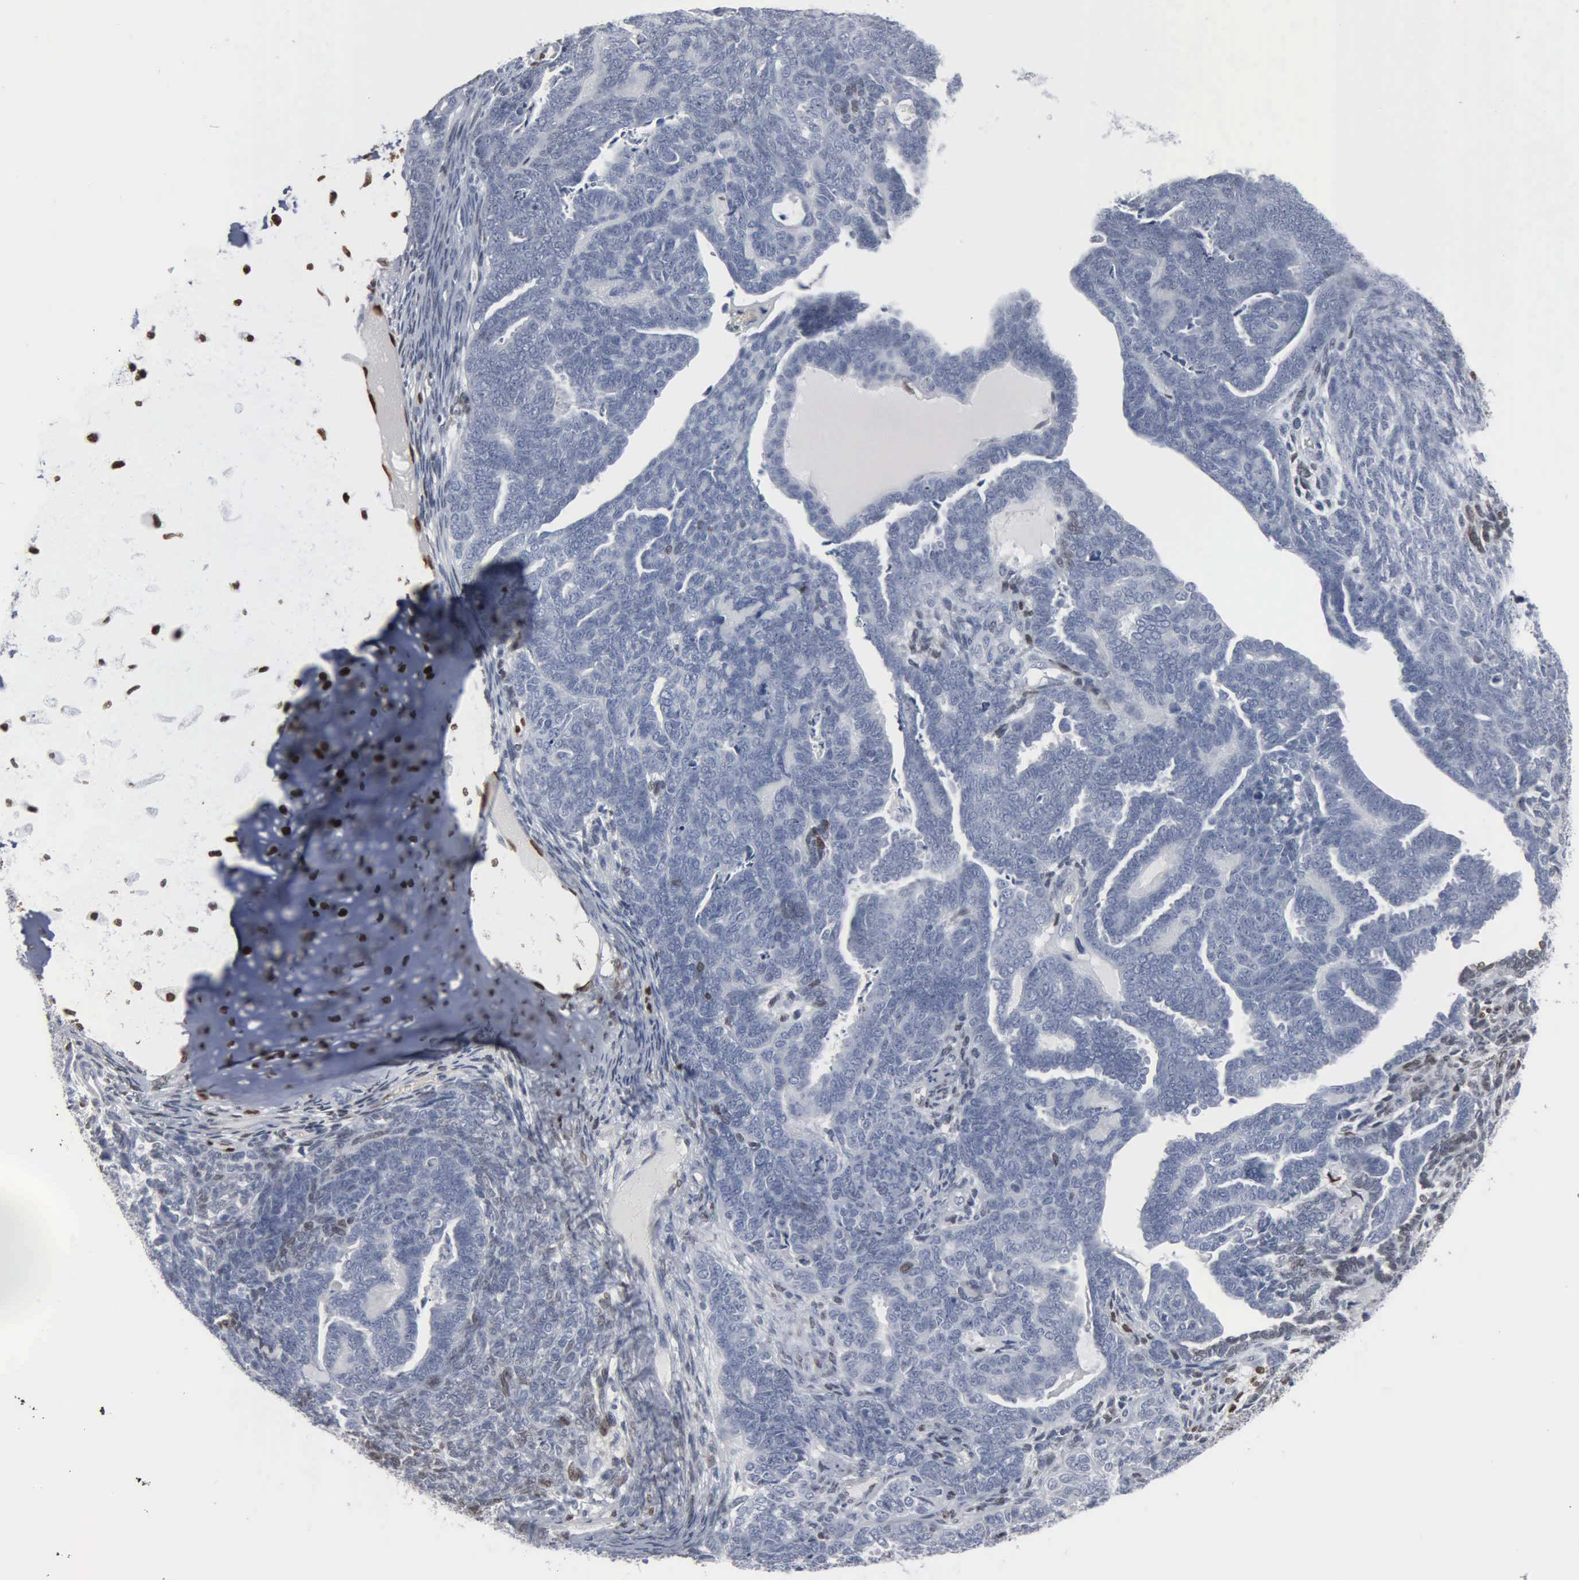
{"staining": {"intensity": "negative", "quantity": "none", "location": "none"}, "tissue": "endometrial cancer", "cell_type": "Tumor cells", "image_type": "cancer", "snomed": [{"axis": "morphology", "description": "Neoplasm, malignant, NOS"}, {"axis": "topography", "description": "Endometrium"}], "caption": "IHC of endometrial cancer (neoplasm (malignant)) exhibits no positivity in tumor cells. The staining was performed using DAB (3,3'-diaminobenzidine) to visualize the protein expression in brown, while the nuclei were stained in blue with hematoxylin (Magnification: 20x).", "gene": "FGF2", "patient": {"sex": "female", "age": 74}}